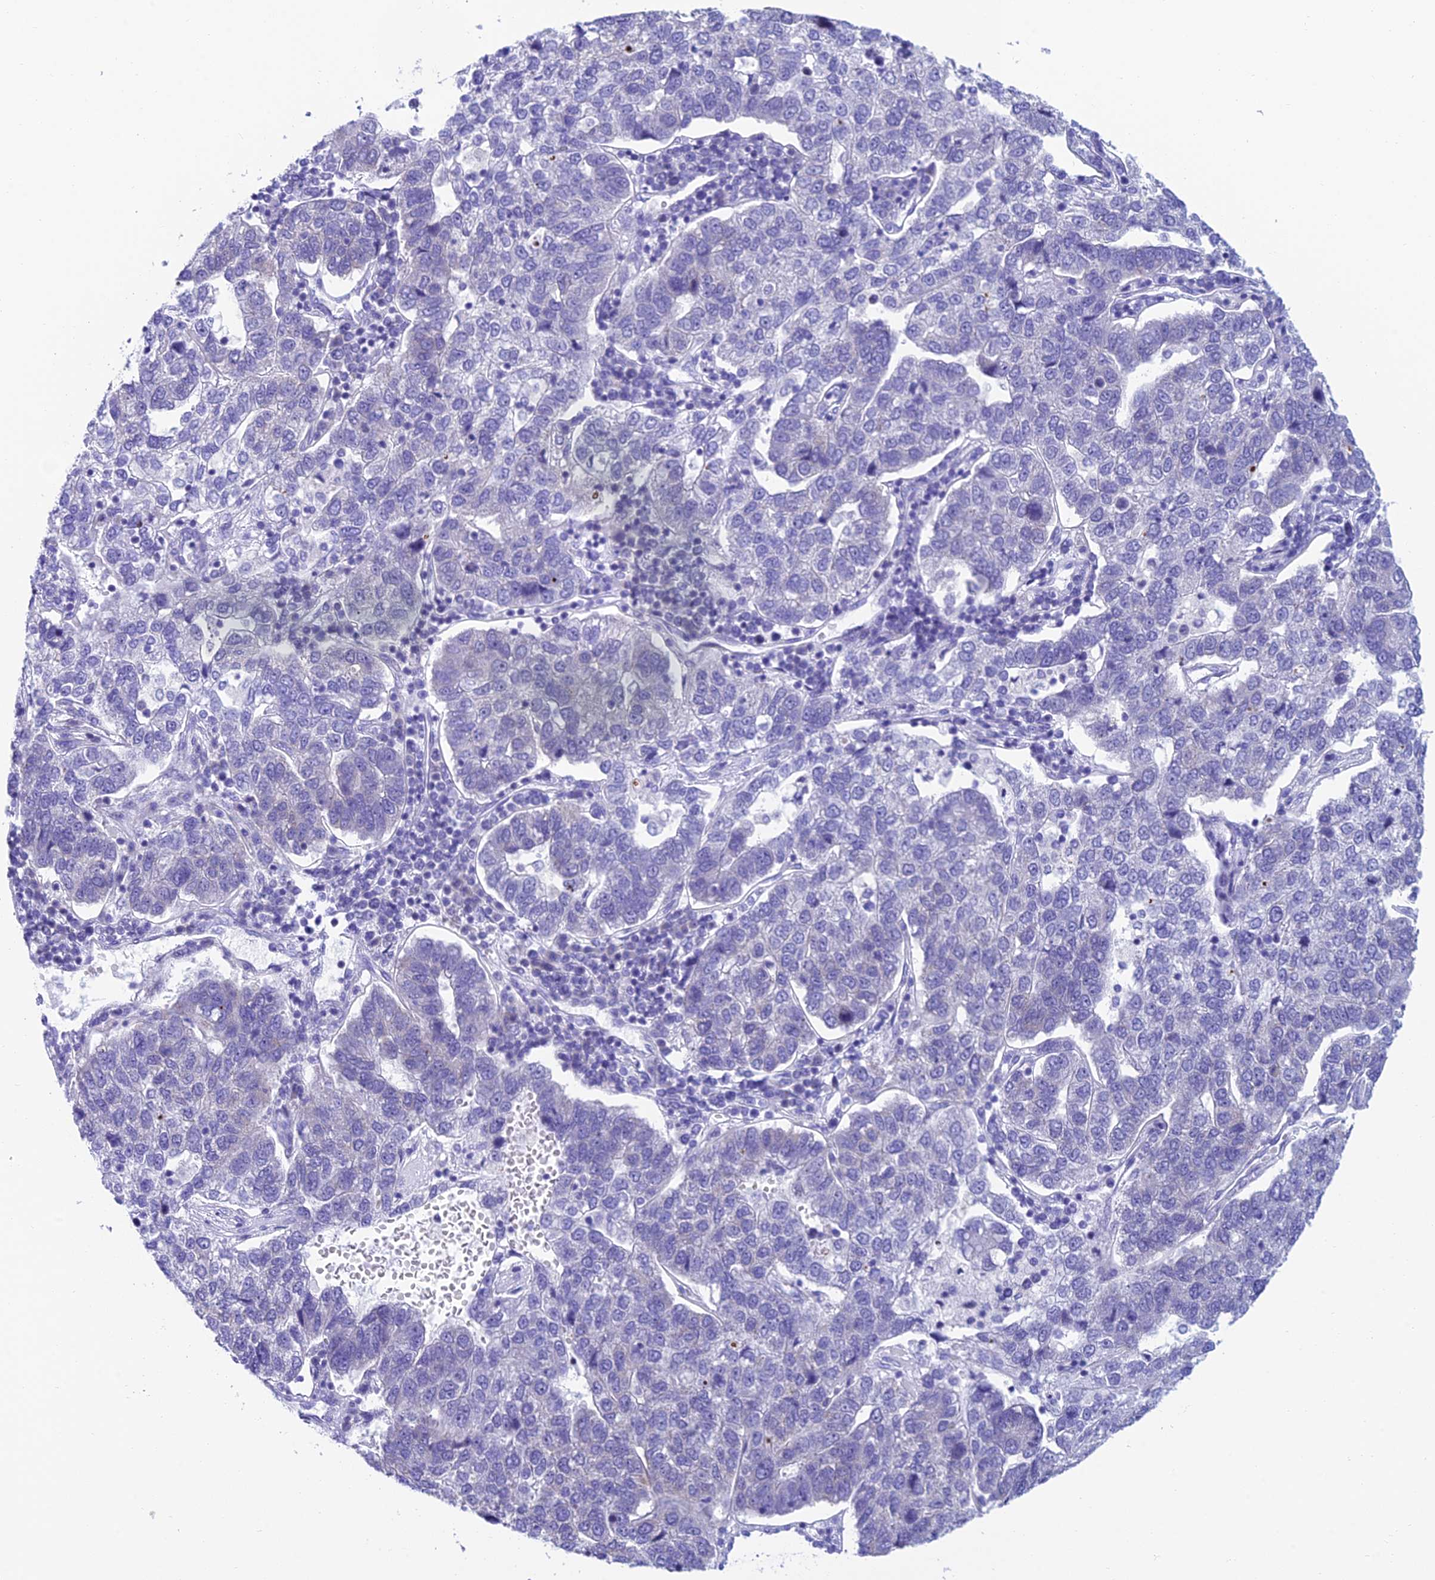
{"staining": {"intensity": "negative", "quantity": "none", "location": "none"}, "tissue": "pancreatic cancer", "cell_type": "Tumor cells", "image_type": "cancer", "snomed": [{"axis": "morphology", "description": "Adenocarcinoma, NOS"}, {"axis": "topography", "description": "Pancreas"}], "caption": "There is no significant positivity in tumor cells of pancreatic cancer. (Immunohistochemistry (ihc), brightfield microscopy, high magnification).", "gene": "REEP4", "patient": {"sex": "female", "age": 61}}